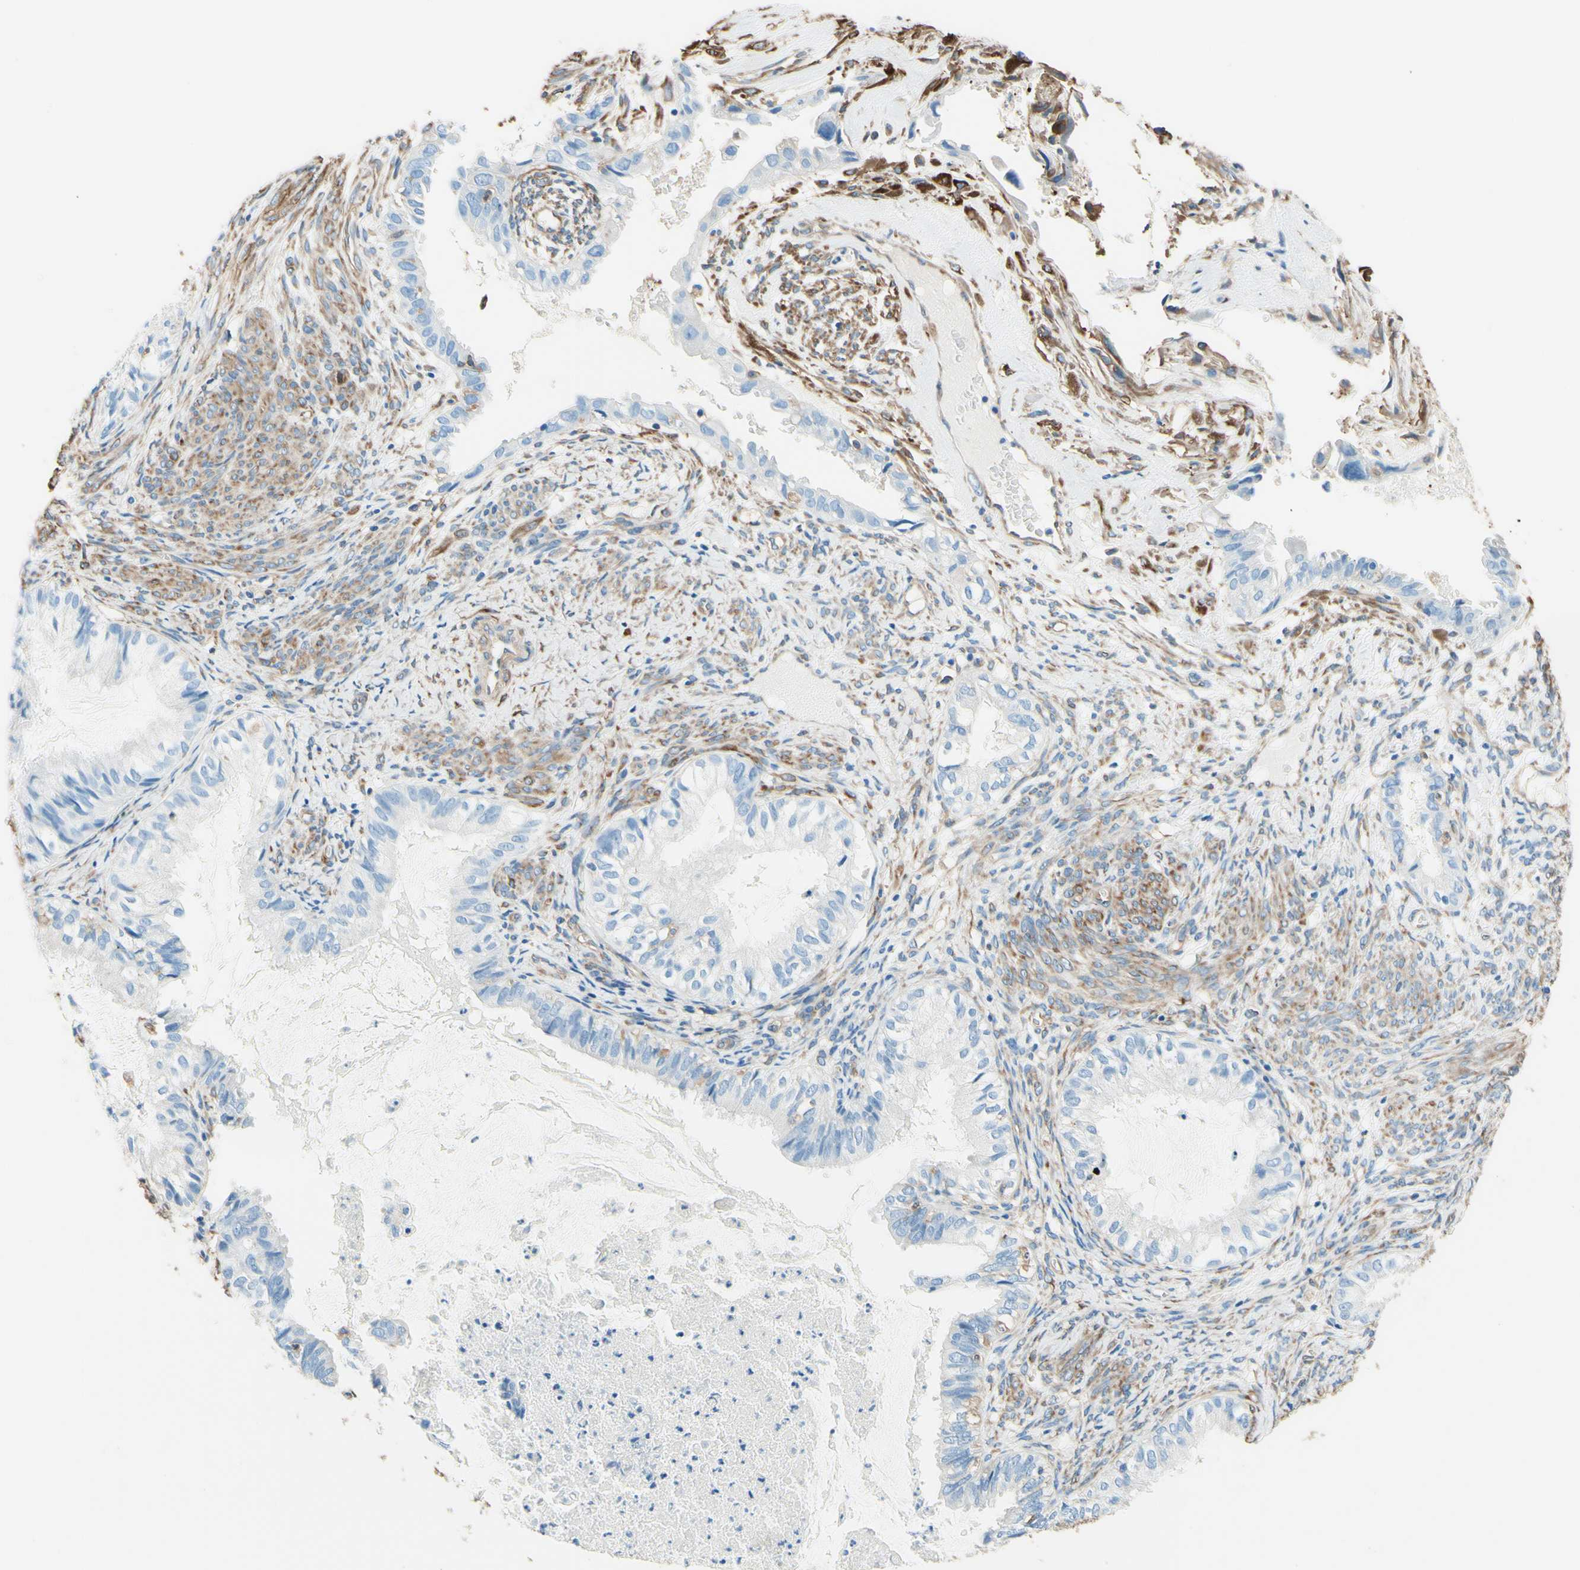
{"staining": {"intensity": "negative", "quantity": "none", "location": "none"}, "tissue": "cervical cancer", "cell_type": "Tumor cells", "image_type": "cancer", "snomed": [{"axis": "morphology", "description": "Normal tissue, NOS"}, {"axis": "morphology", "description": "Adenocarcinoma, NOS"}, {"axis": "topography", "description": "Cervix"}, {"axis": "topography", "description": "Endometrium"}], "caption": "Adenocarcinoma (cervical) stained for a protein using immunohistochemistry demonstrates no expression tumor cells.", "gene": "DPYSL3", "patient": {"sex": "female", "age": 86}}